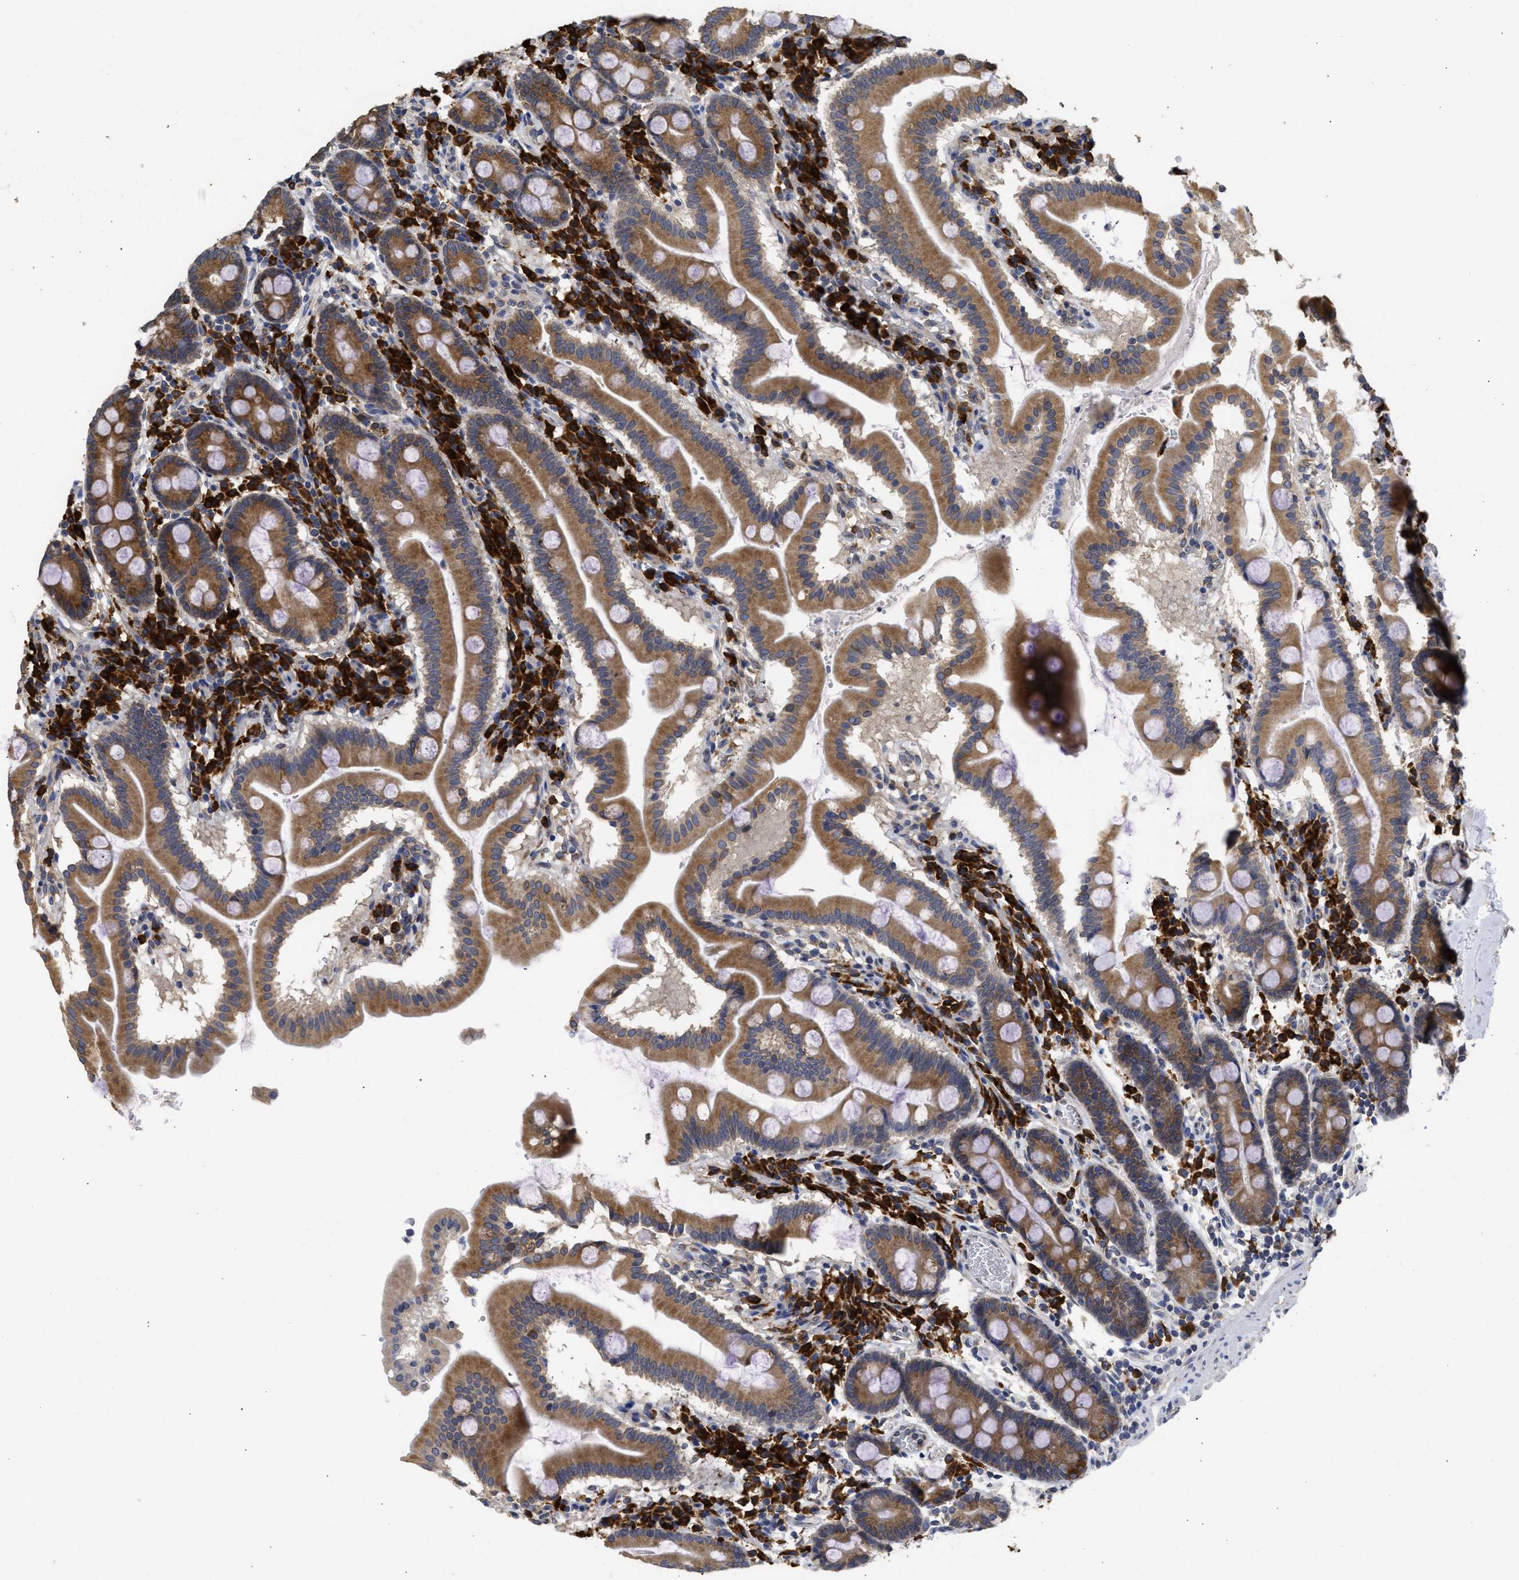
{"staining": {"intensity": "moderate", "quantity": ">75%", "location": "cytoplasmic/membranous"}, "tissue": "duodenum", "cell_type": "Glandular cells", "image_type": "normal", "snomed": [{"axis": "morphology", "description": "Normal tissue, NOS"}, {"axis": "topography", "description": "Duodenum"}], "caption": "Protein expression analysis of unremarkable human duodenum reveals moderate cytoplasmic/membranous expression in about >75% of glandular cells.", "gene": "DNAJC1", "patient": {"sex": "male", "age": 50}}